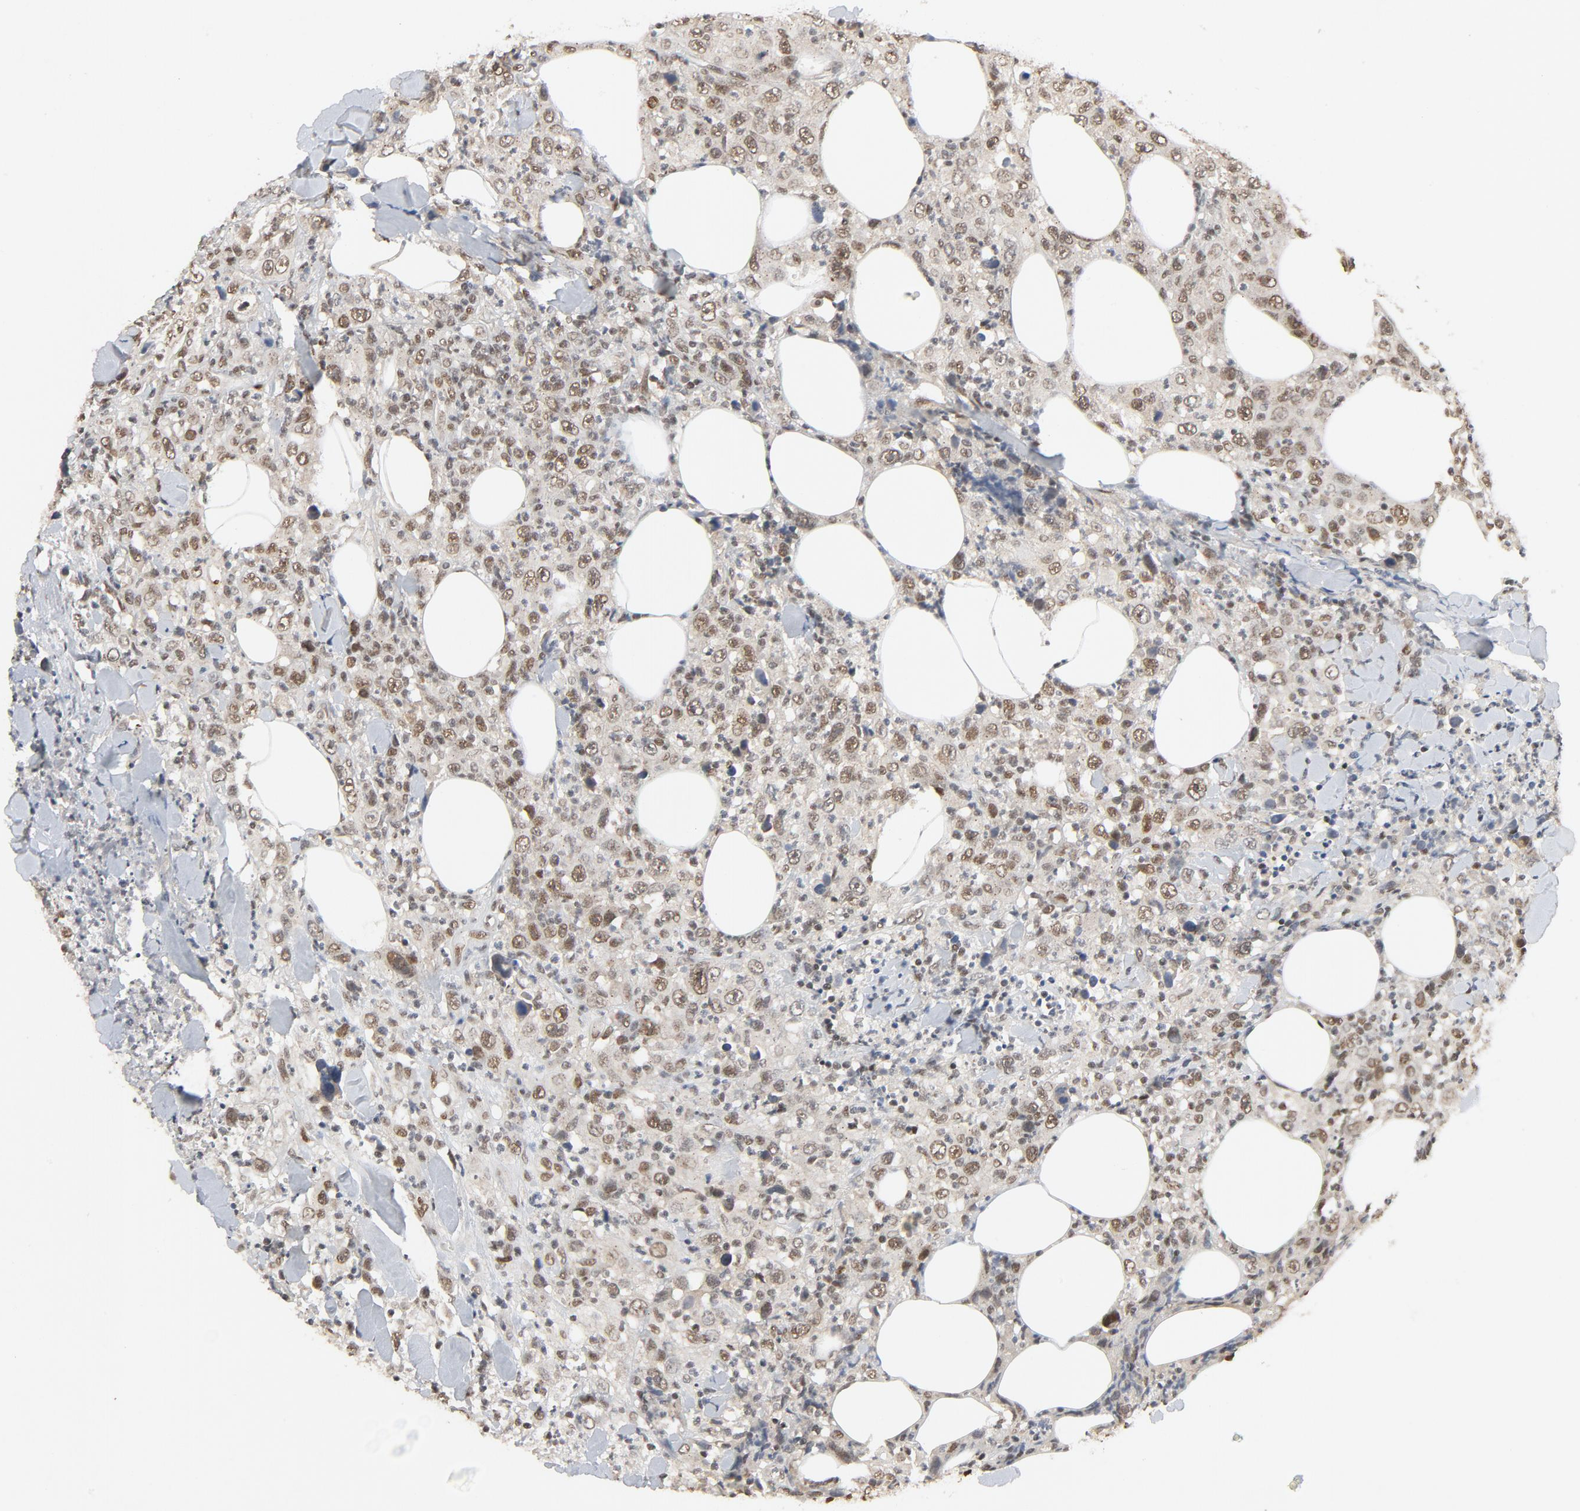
{"staining": {"intensity": "moderate", "quantity": ">75%", "location": "cytoplasmic/membranous,nuclear"}, "tissue": "thyroid cancer", "cell_type": "Tumor cells", "image_type": "cancer", "snomed": [{"axis": "morphology", "description": "Carcinoma, NOS"}, {"axis": "topography", "description": "Thyroid gland"}], "caption": "Immunohistochemistry of human thyroid carcinoma displays medium levels of moderate cytoplasmic/membranous and nuclear positivity in approximately >75% of tumor cells.", "gene": "SMARCD1", "patient": {"sex": "female", "age": 77}}